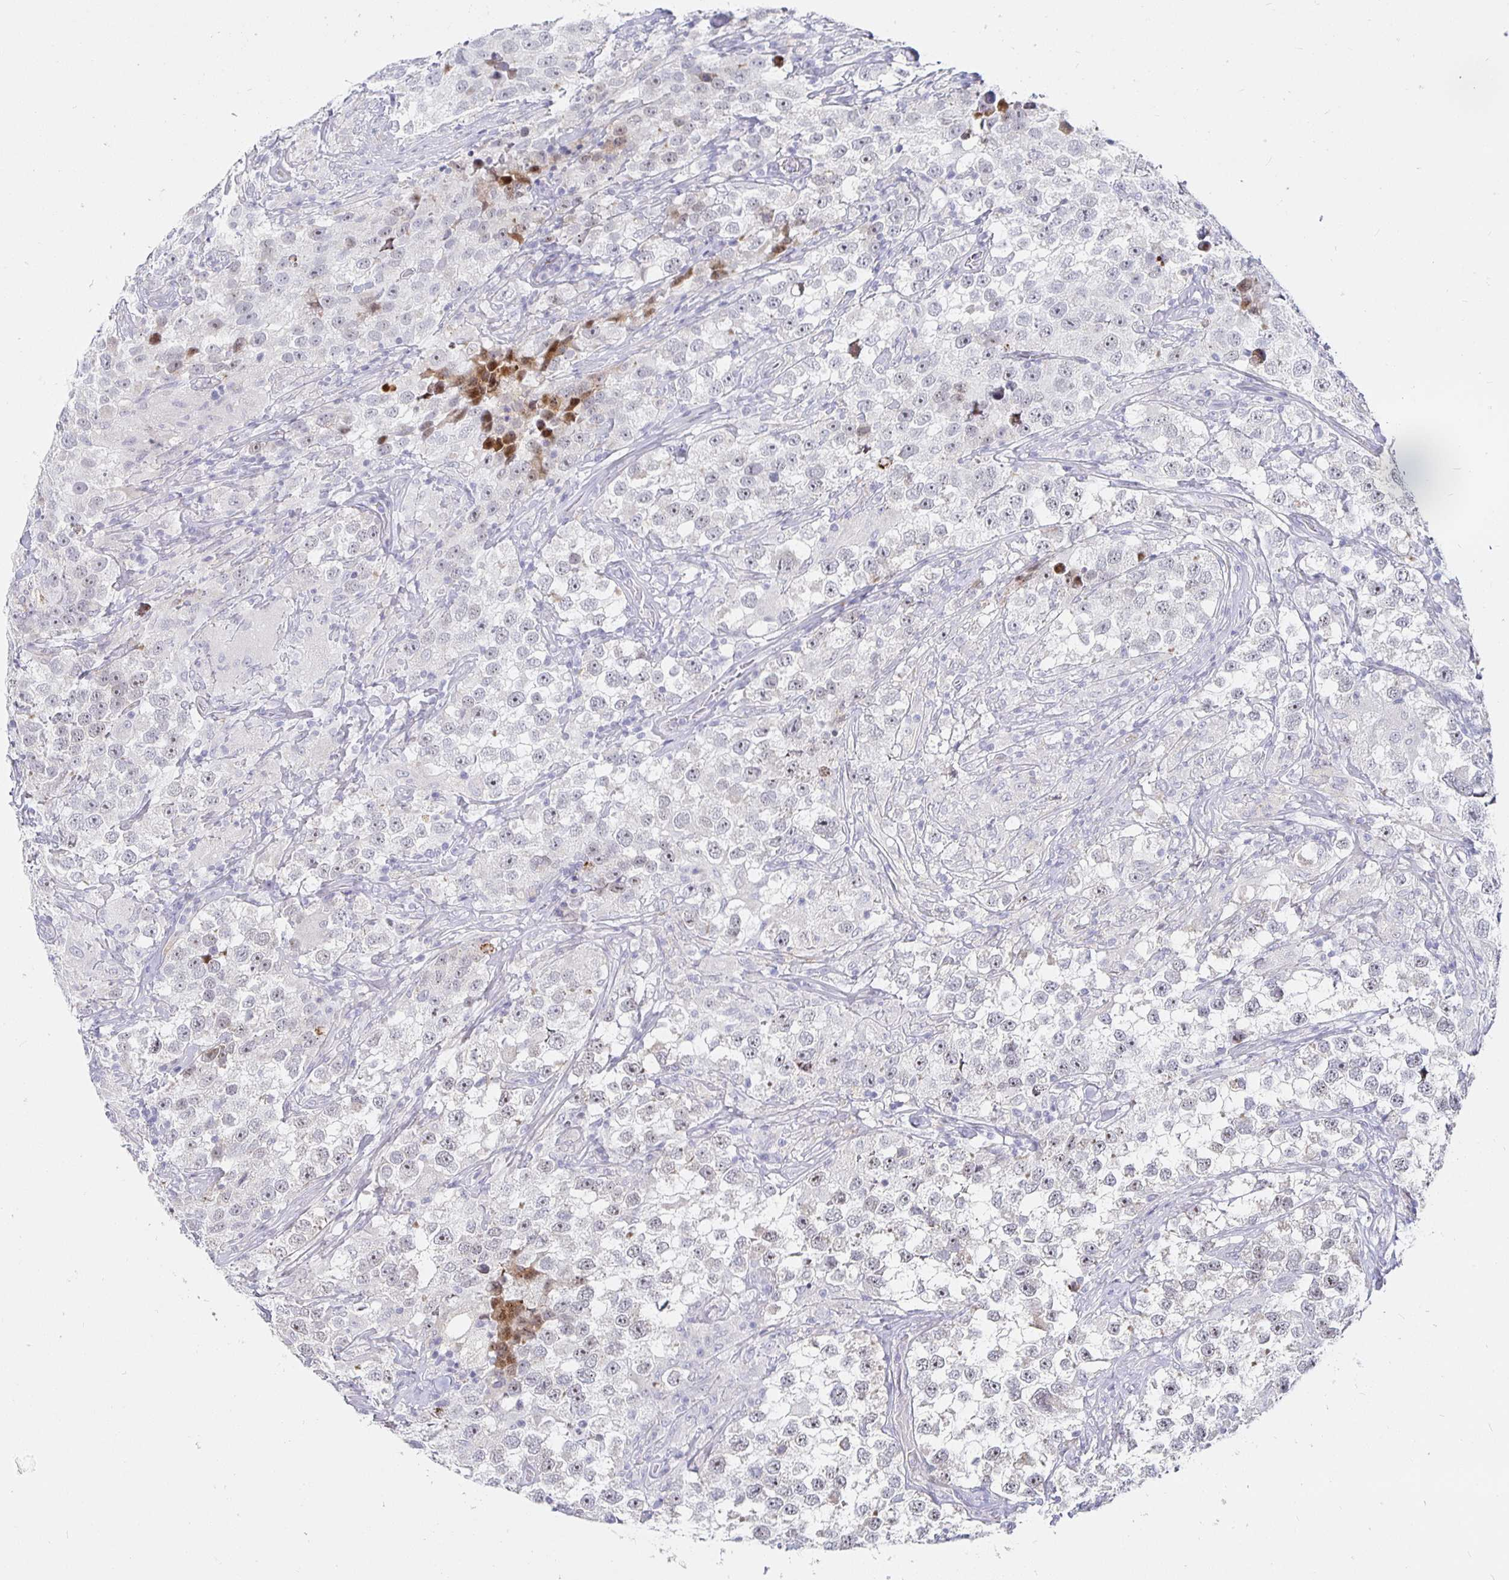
{"staining": {"intensity": "negative", "quantity": "none", "location": "none"}, "tissue": "testis cancer", "cell_type": "Tumor cells", "image_type": "cancer", "snomed": [{"axis": "morphology", "description": "Seminoma, NOS"}, {"axis": "topography", "description": "Testis"}], "caption": "Immunohistochemistry photomicrograph of neoplastic tissue: seminoma (testis) stained with DAB displays no significant protein positivity in tumor cells.", "gene": "S100G", "patient": {"sex": "male", "age": 46}}